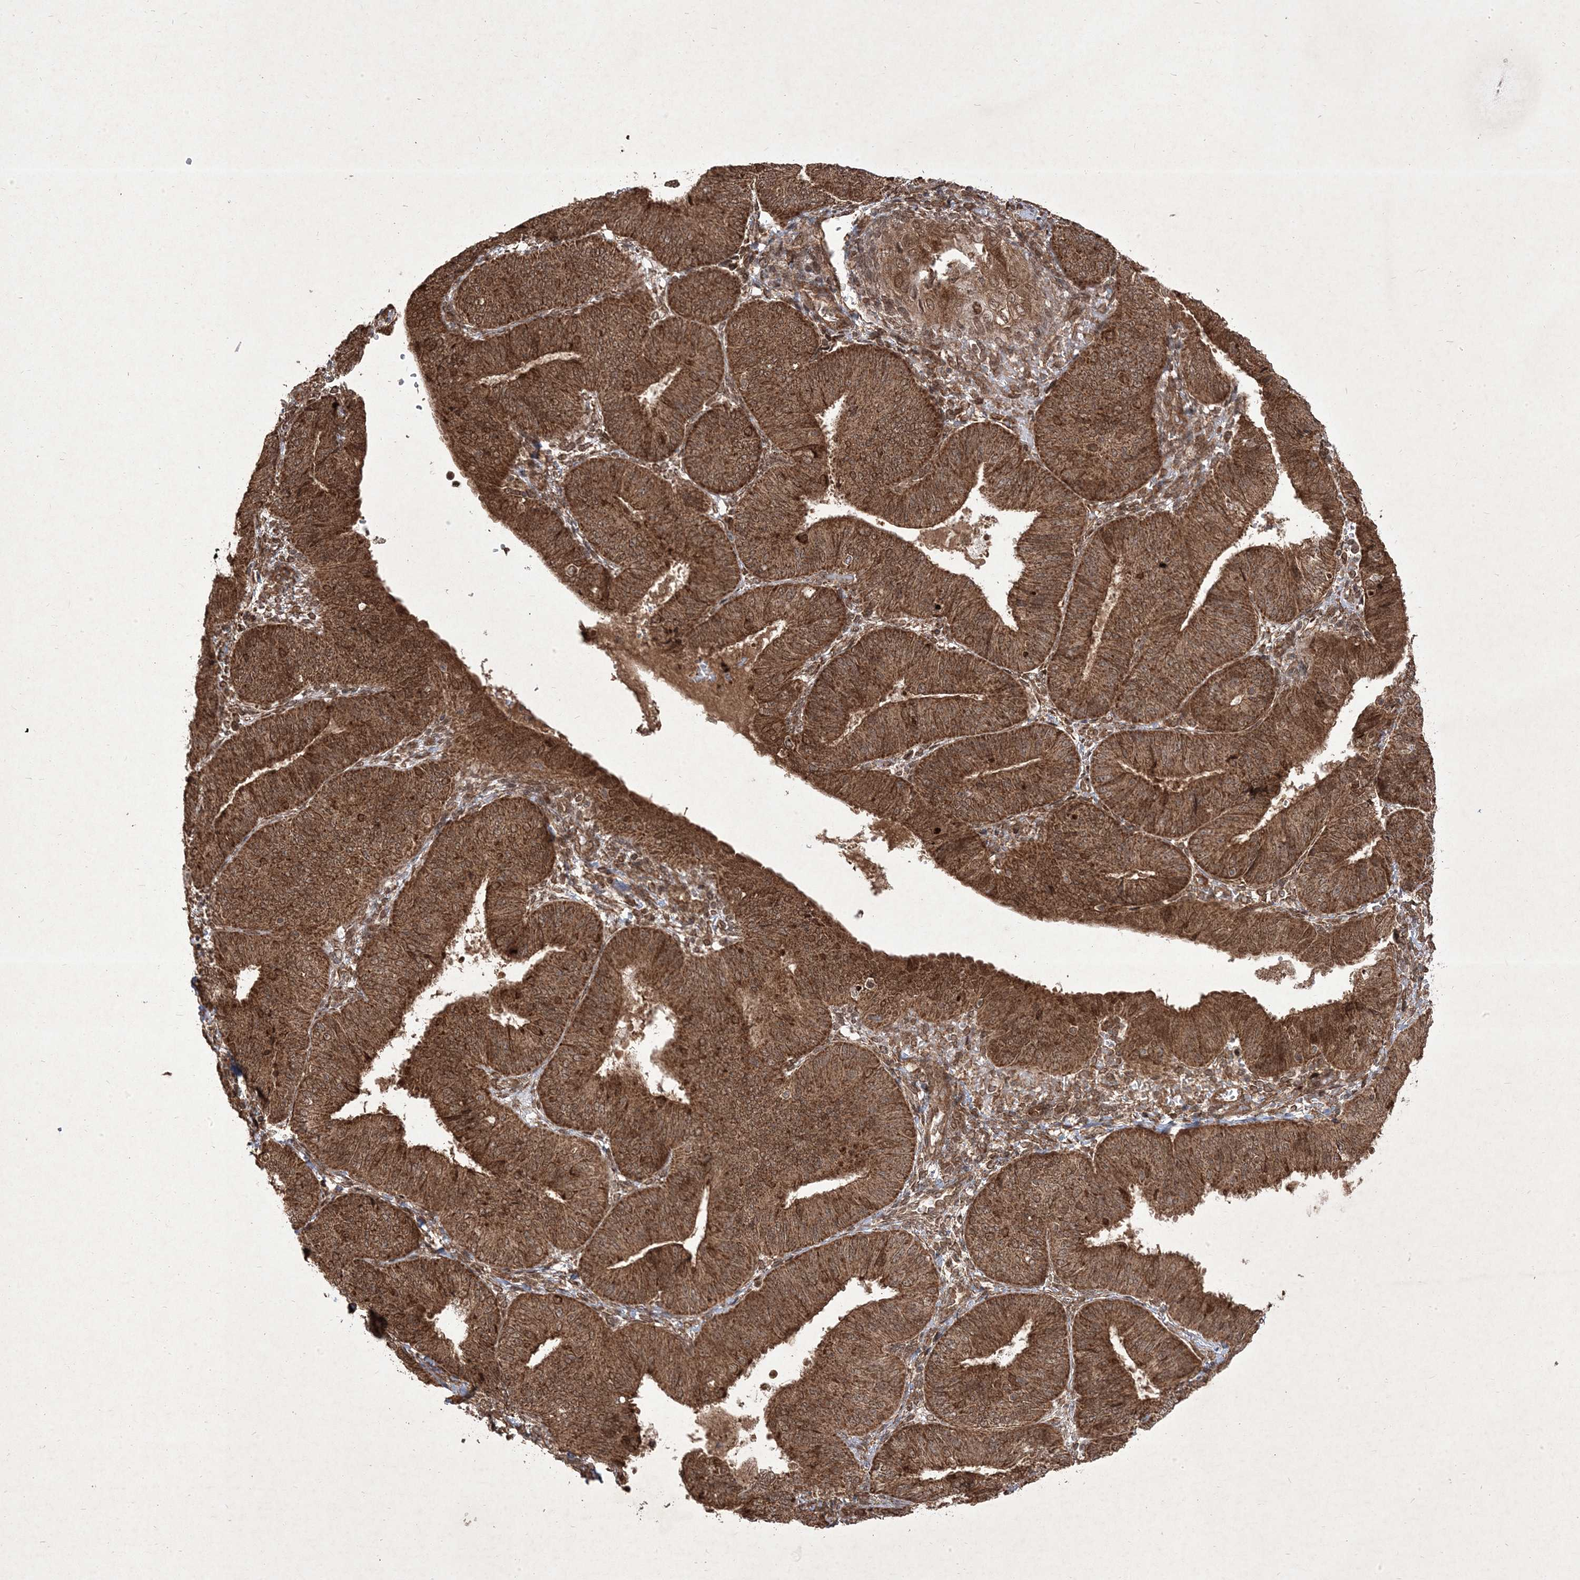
{"staining": {"intensity": "strong", "quantity": ">75%", "location": "cytoplasmic/membranous,nuclear"}, "tissue": "endometrial cancer", "cell_type": "Tumor cells", "image_type": "cancer", "snomed": [{"axis": "morphology", "description": "Adenocarcinoma, NOS"}, {"axis": "topography", "description": "Endometrium"}], "caption": "There is high levels of strong cytoplasmic/membranous and nuclear staining in tumor cells of endometrial cancer, as demonstrated by immunohistochemical staining (brown color).", "gene": "PLEKHM2", "patient": {"sex": "female", "age": 58}}